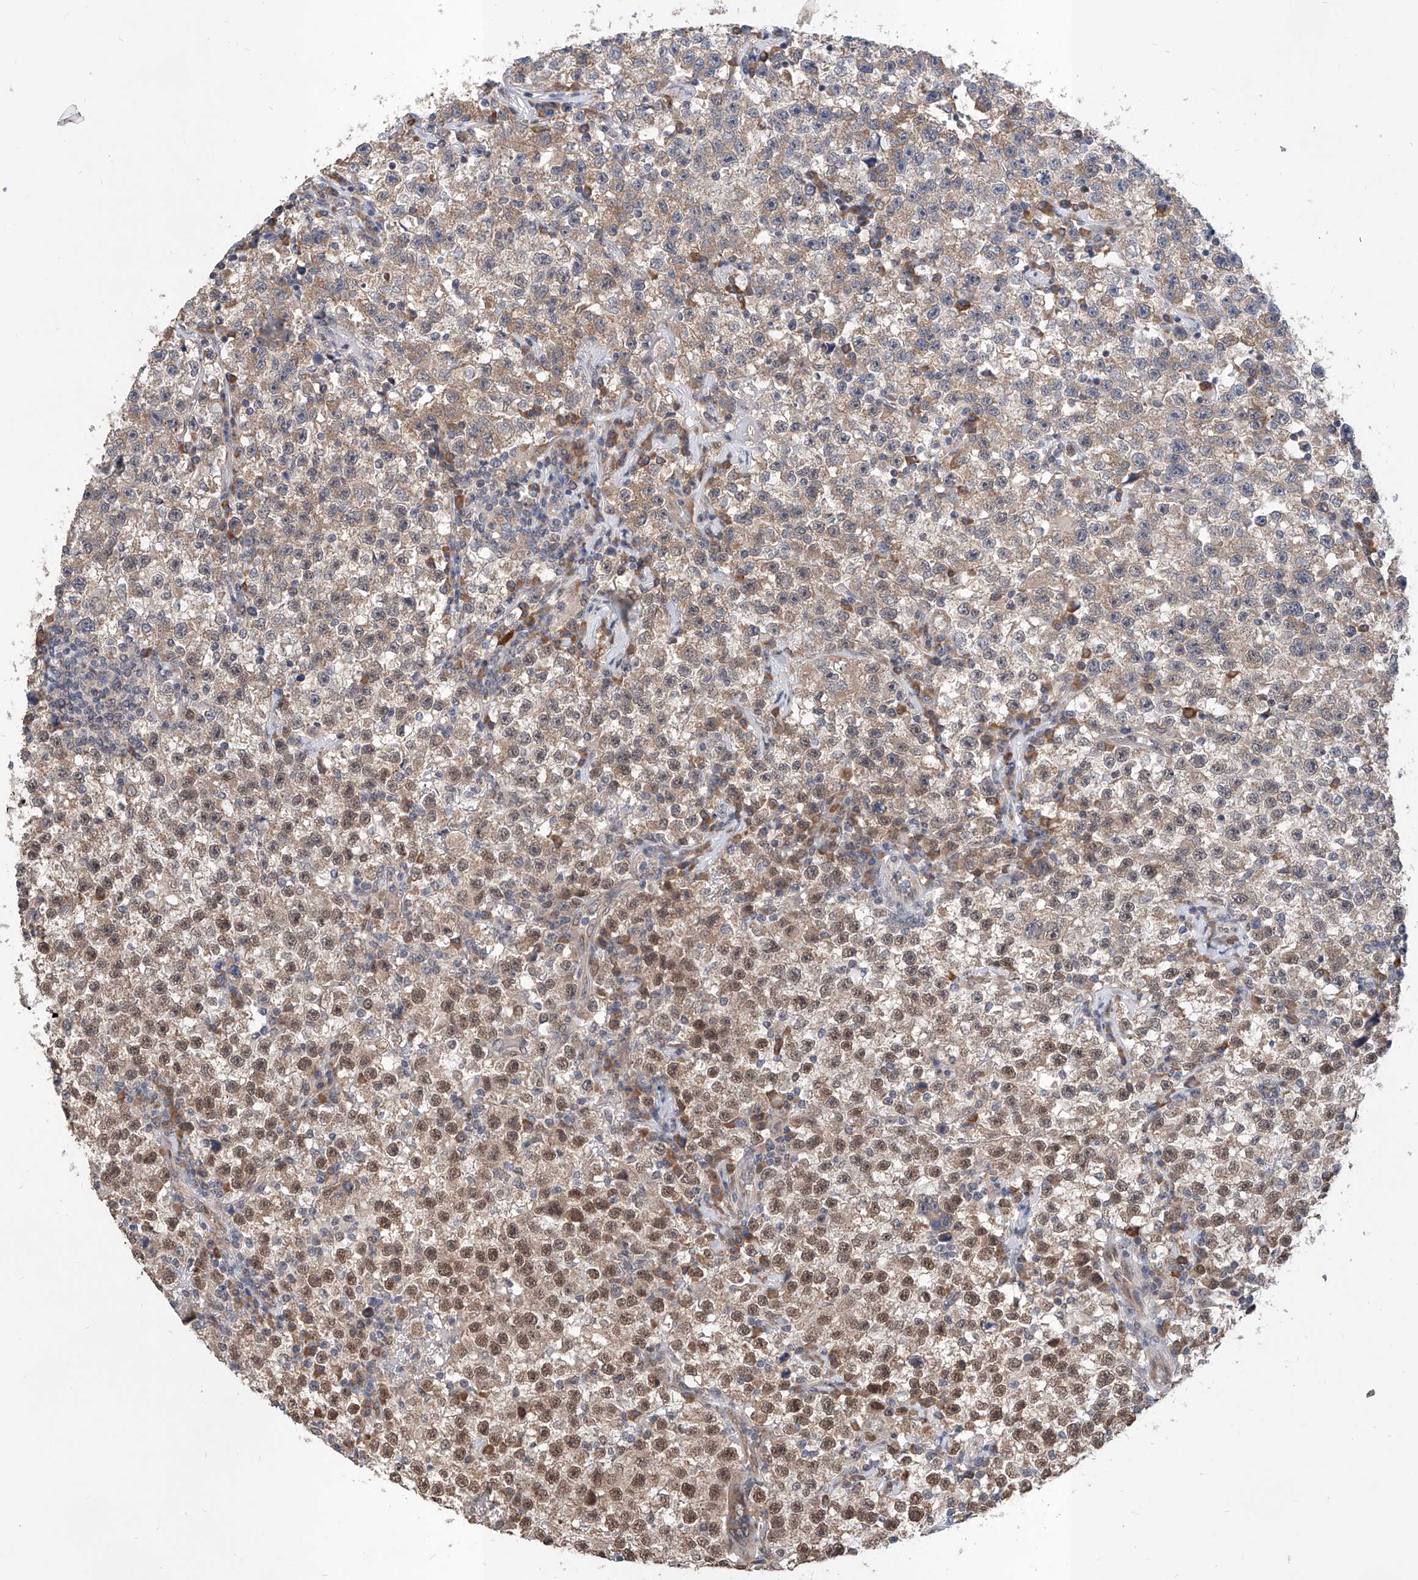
{"staining": {"intensity": "moderate", "quantity": "<25%", "location": "nuclear"}, "tissue": "testis cancer", "cell_type": "Tumor cells", "image_type": "cancer", "snomed": [{"axis": "morphology", "description": "Seminoma, NOS"}, {"axis": "topography", "description": "Testis"}], "caption": "Testis cancer tissue reveals moderate nuclear positivity in about <25% of tumor cells, visualized by immunohistochemistry.", "gene": "CARMIL3", "patient": {"sex": "male", "age": 22}}